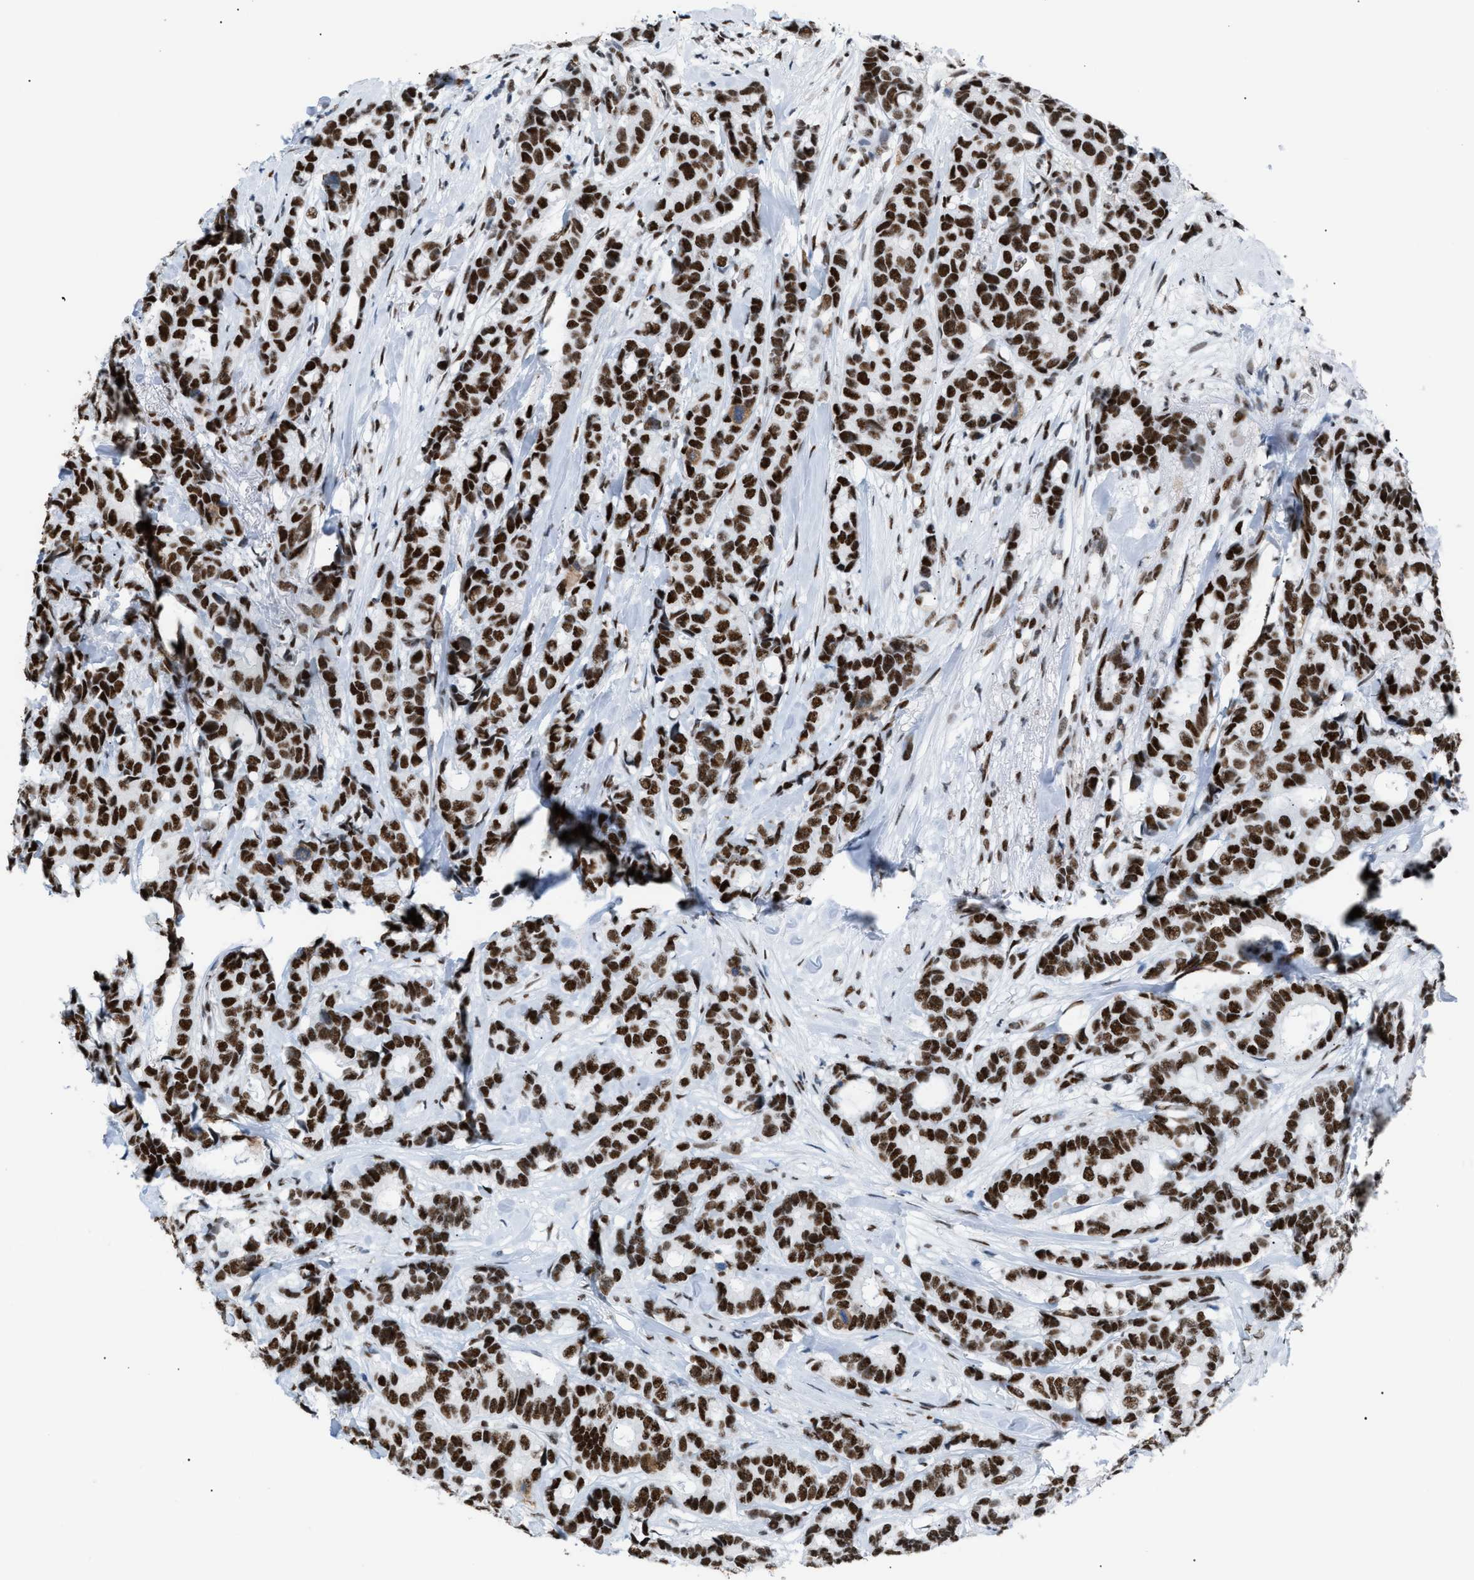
{"staining": {"intensity": "strong", "quantity": ">75%", "location": "nuclear"}, "tissue": "breast cancer", "cell_type": "Tumor cells", "image_type": "cancer", "snomed": [{"axis": "morphology", "description": "Duct carcinoma"}, {"axis": "topography", "description": "Breast"}], "caption": "Strong nuclear expression is appreciated in approximately >75% of tumor cells in breast cancer (invasive ductal carcinoma).", "gene": "CCAR2", "patient": {"sex": "female", "age": 87}}